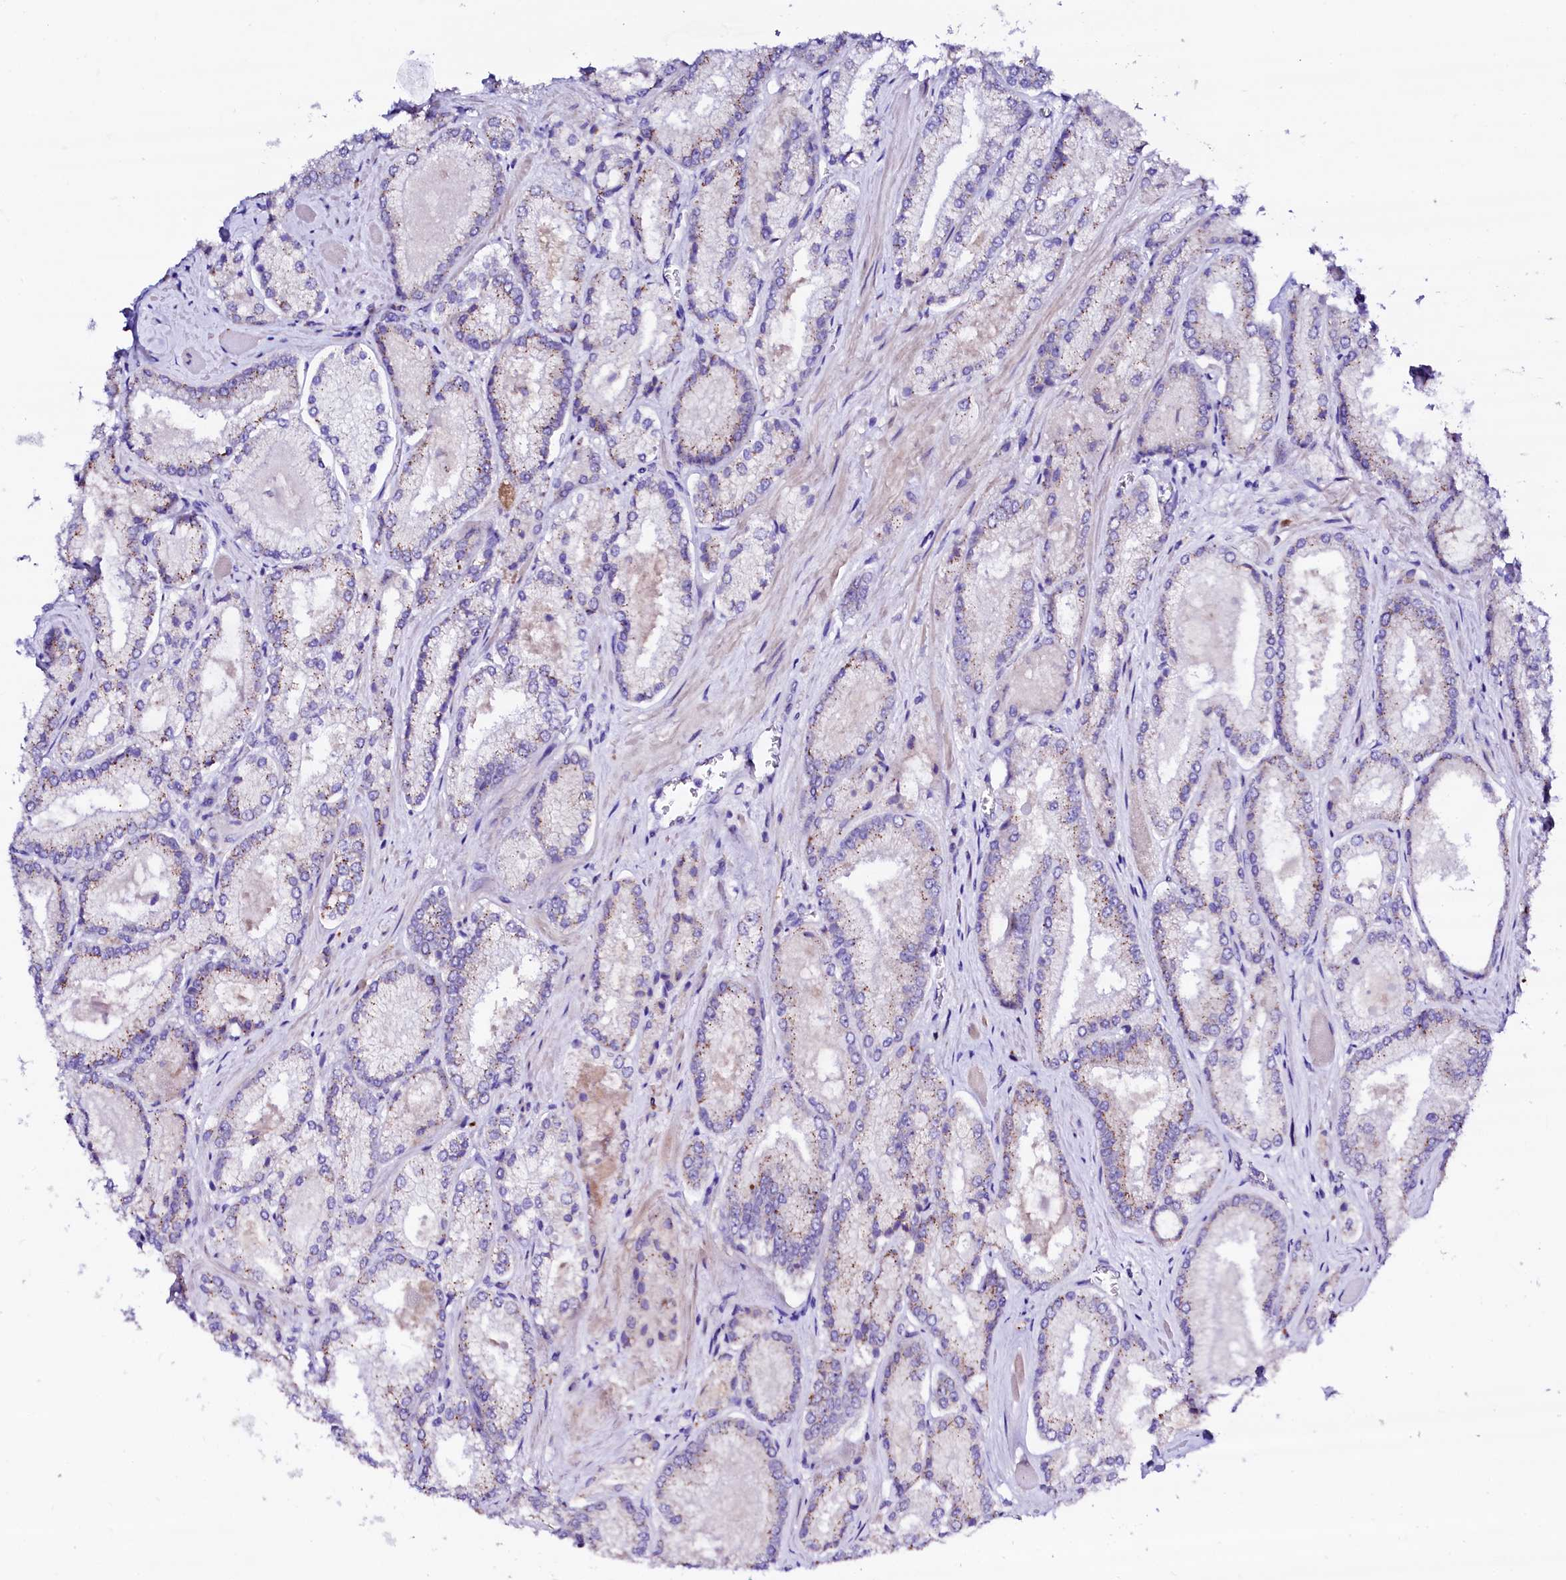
{"staining": {"intensity": "negative", "quantity": "none", "location": "none"}, "tissue": "prostate cancer", "cell_type": "Tumor cells", "image_type": "cancer", "snomed": [{"axis": "morphology", "description": "Adenocarcinoma, Low grade"}, {"axis": "topography", "description": "Prostate"}], "caption": "High power microscopy photomicrograph of an immunohistochemistry micrograph of prostate cancer, revealing no significant staining in tumor cells. (DAB (3,3'-diaminobenzidine) immunohistochemistry visualized using brightfield microscopy, high magnification).", "gene": "BTBD16", "patient": {"sex": "male", "age": 74}}